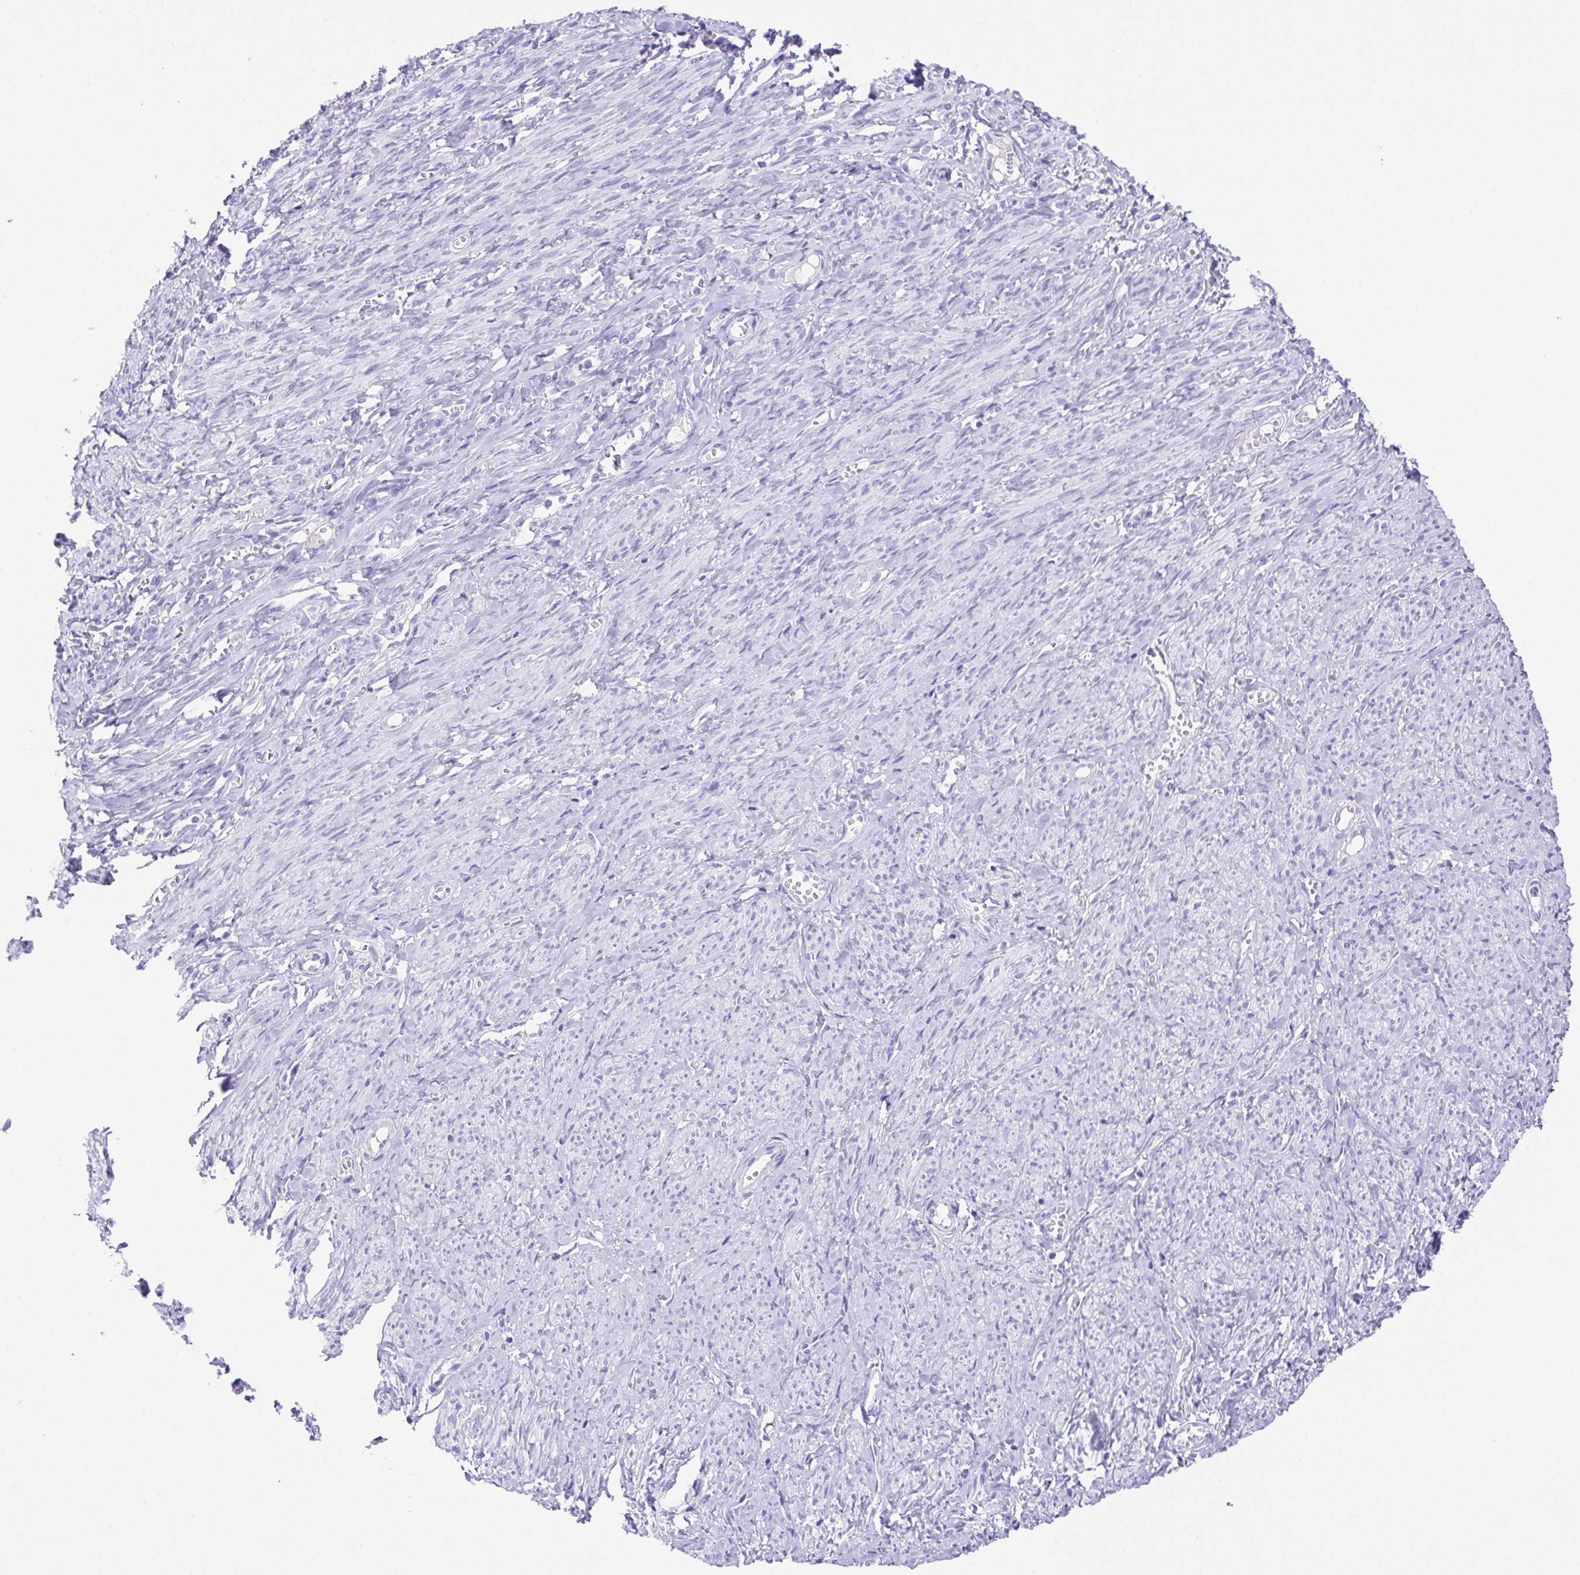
{"staining": {"intensity": "negative", "quantity": "none", "location": "none"}, "tissue": "smooth muscle", "cell_type": "Smooth muscle cells", "image_type": "normal", "snomed": [{"axis": "morphology", "description": "Normal tissue, NOS"}, {"axis": "topography", "description": "Smooth muscle"}], "caption": "Protein analysis of normal smooth muscle demonstrates no significant staining in smooth muscle cells. (DAB immunohistochemistry with hematoxylin counter stain).", "gene": "SPATA4", "patient": {"sex": "female", "age": 65}}